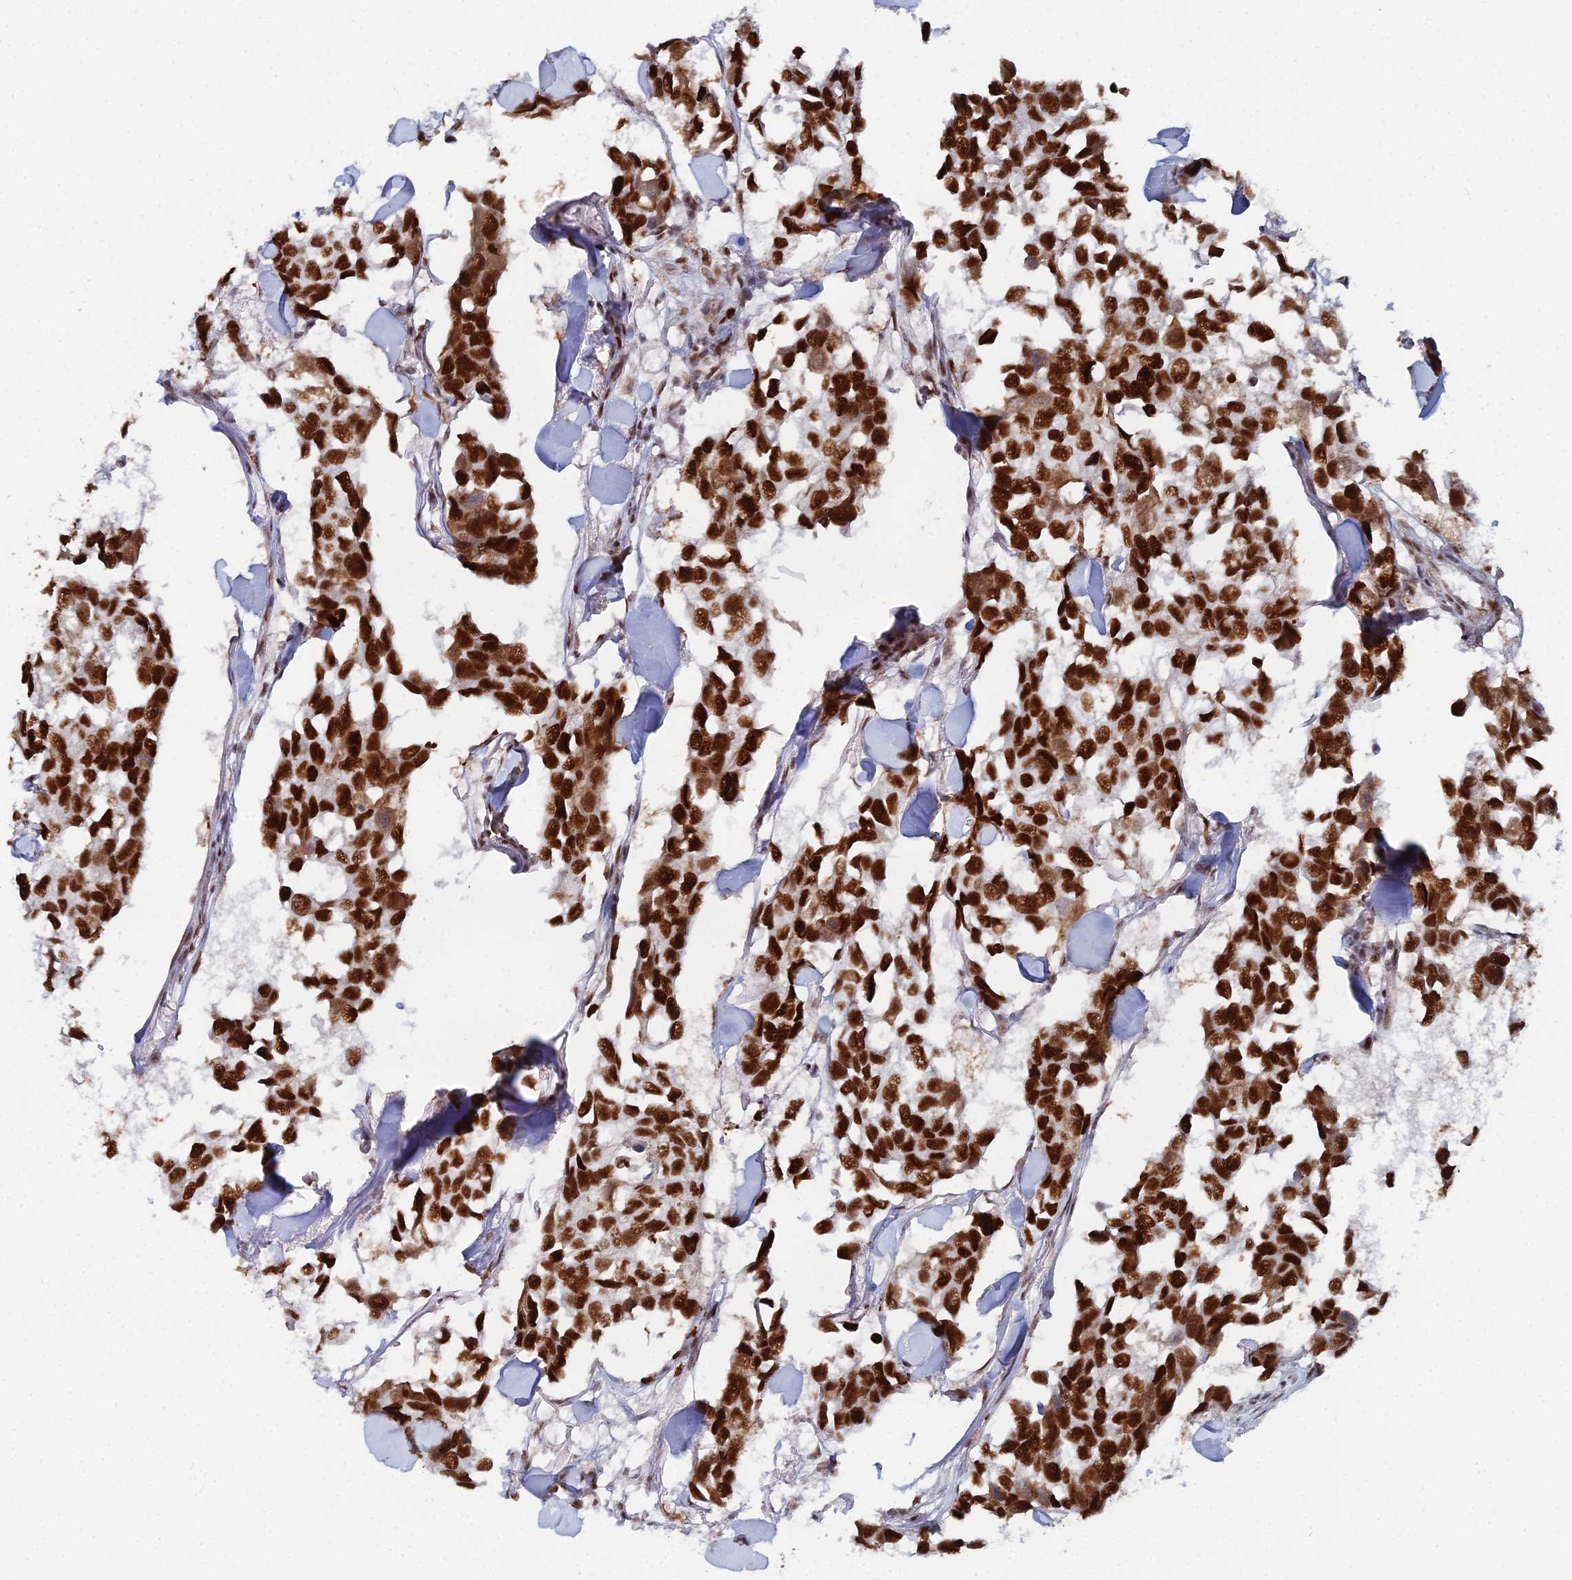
{"staining": {"intensity": "strong", "quantity": ">75%", "location": "nuclear"}, "tissue": "breast cancer", "cell_type": "Tumor cells", "image_type": "cancer", "snomed": [{"axis": "morphology", "description": "Duct carcinoma"}, {"axis": "topography", "description": "Breast"}], "caption": "Breast intraductal carcinoma stained with DAB immunohistochemistry (IHC) displays high levels of strong nuclear positivity in approximately >75% of tumor cells. Using DAB (brown) and hematoxylin (blue) stains, captured at high magnification using brightfield microscopy.", "gene": "GSC2", "patient": {"sex": "female", "age": 83}}